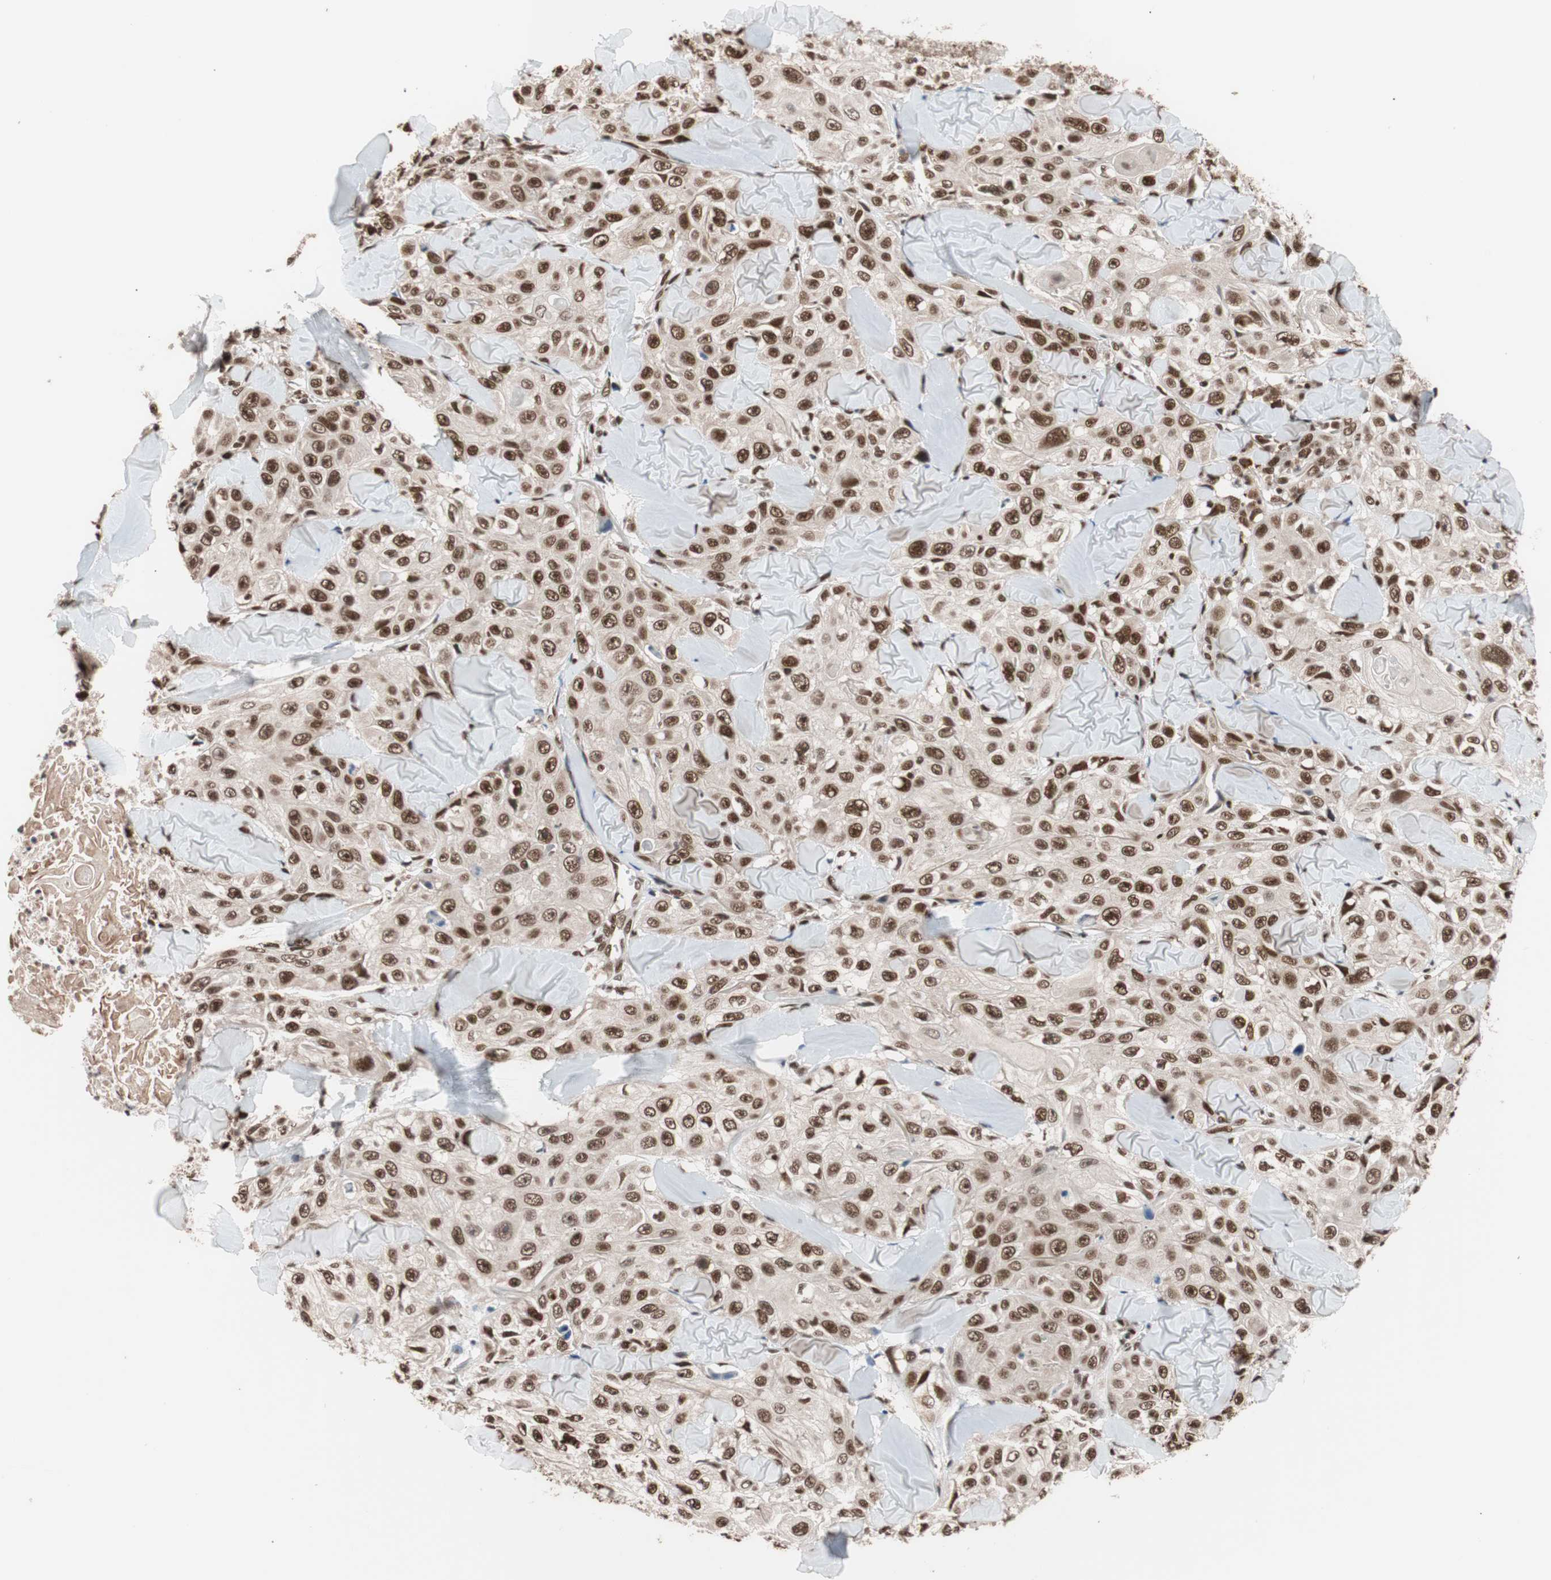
{"staining": {"intensity": "strong", "quantity": ">75%", "location": "nuclear"}, "tissue": "skin cancer", "cell_type": "Tumor cells", "image_type": "cancer", "snomed": [{"axis": "morphology", "description": "Squamous cell carcinoma, NOS"}, {"axis": "topography", "description": "Skin"}], "caption": "Protein staining of skin cancer tissue shows strong nuclear positivity in approximately >75% of tumor cells.", "gene": "CHAMP1", "patient": {"sex": "male", "age": 86}}